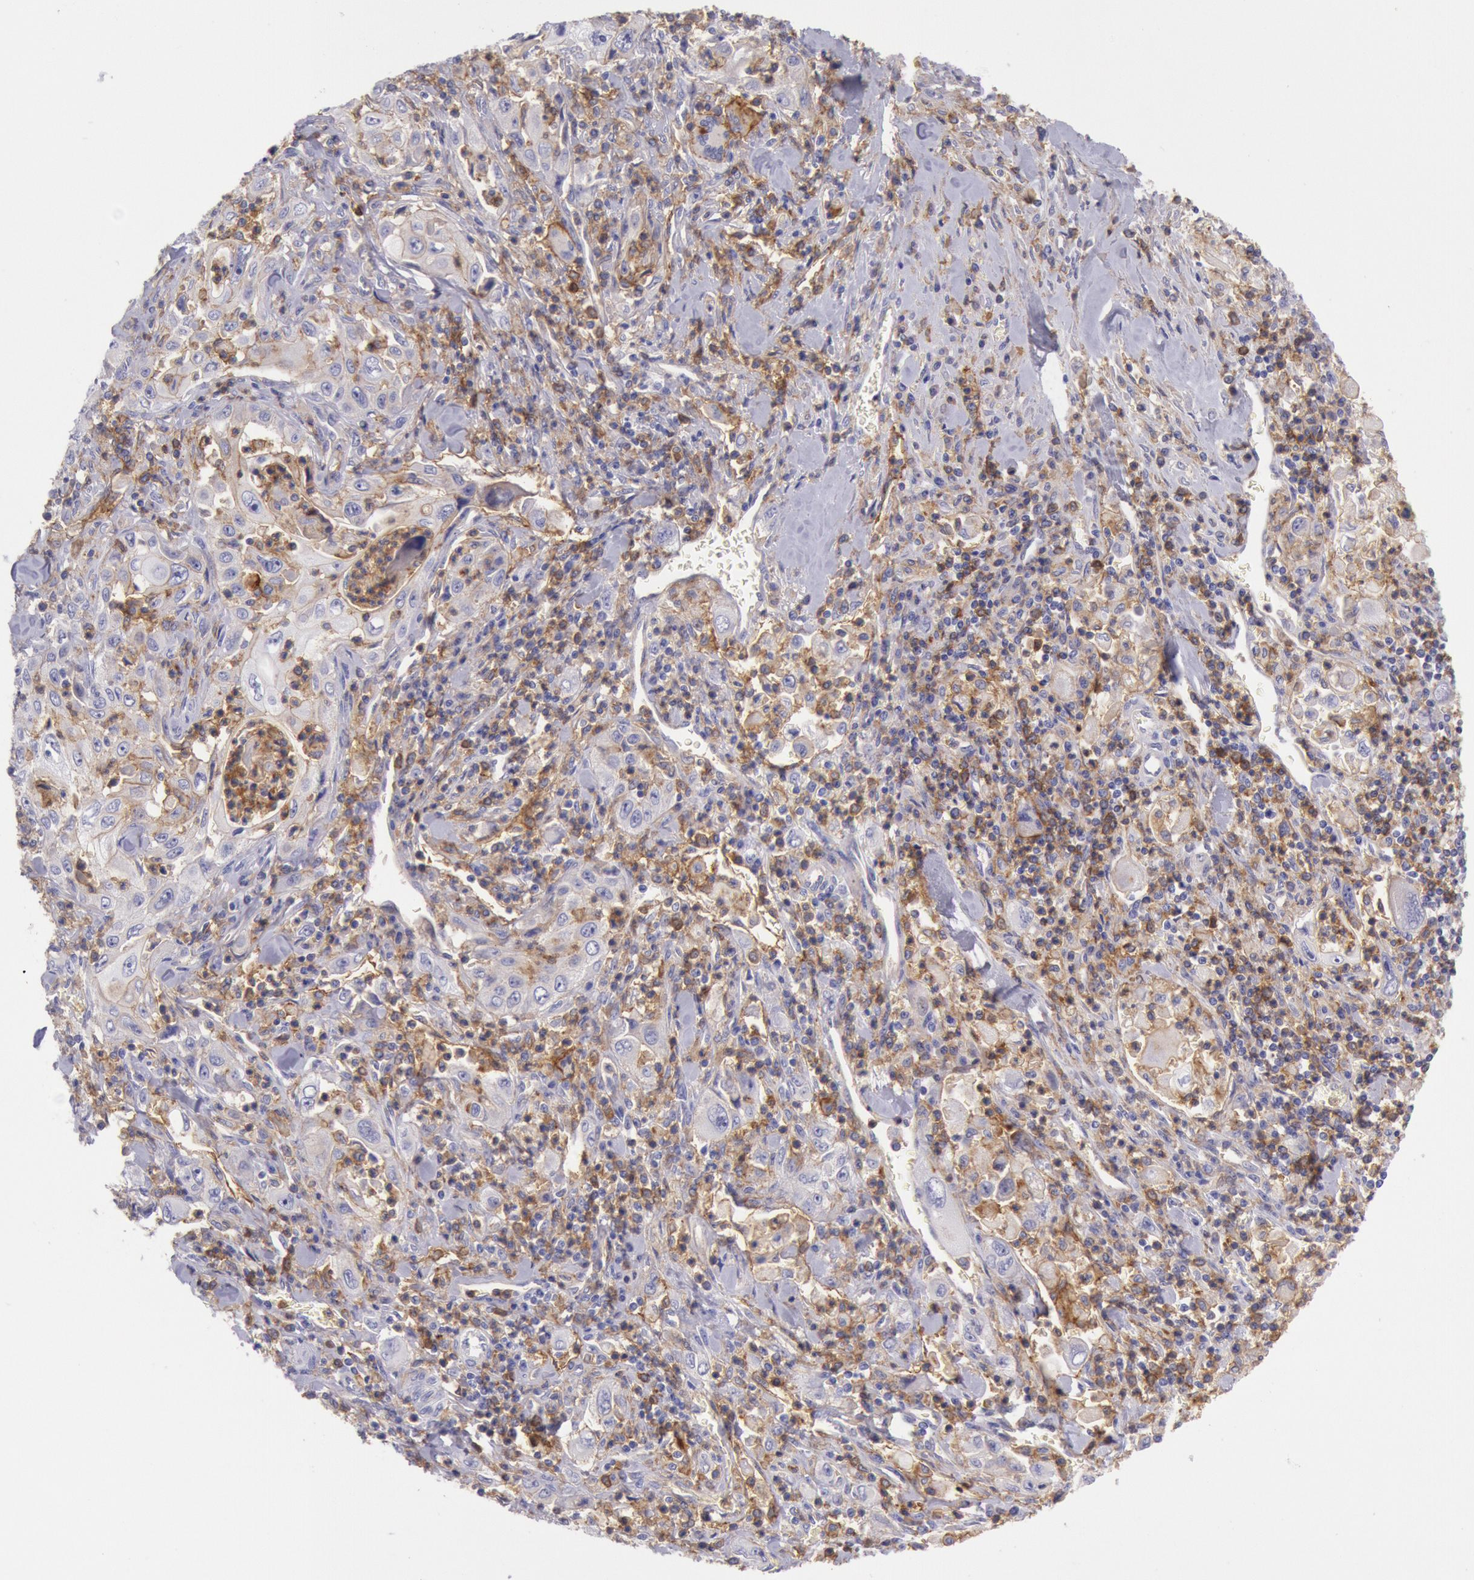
{"staining": {"intensity": "negative", "quantity": "none", "location": "none"}, "tissue": "pancreatic cancer", "cell_type": "Tumor cells", "image_type": "cancer", "snomed": [{"axis": "morphology", "description": "Adenocarcinoma, NOS"}, {"axis": "topography", "description": "Pancreas"}], "caption": "Protein analysis of pancreatic cancer displays no significant staining in tumor cells.", "gene": "LYN", "patient": {"sex": "male", "age": 70}}